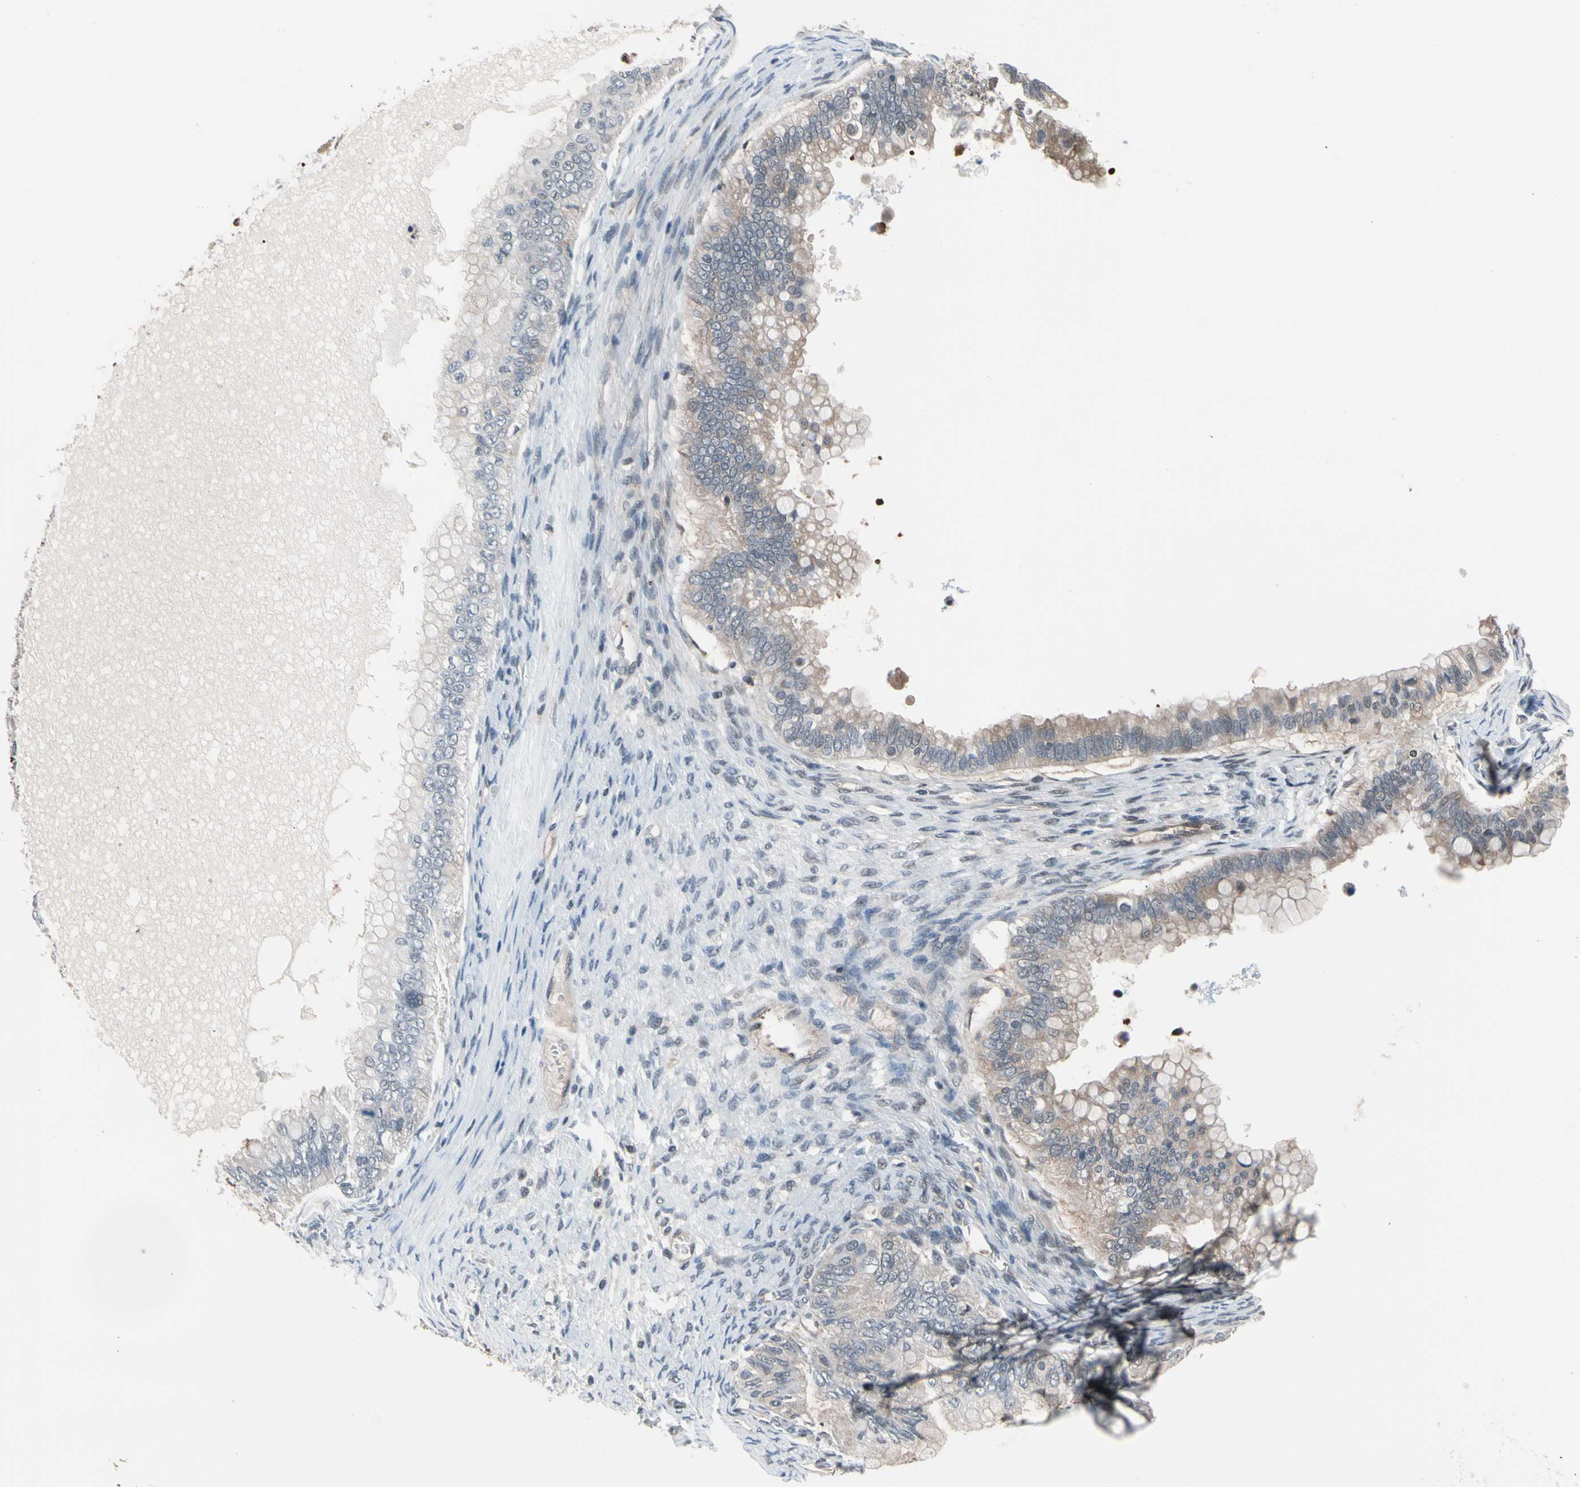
{"staining": {"intensity": "weak", "quantity": "25%-75%", "location": "cytoplasmic/membranous"}, "tissue": "ovarian cancer", "cell_type": "Tumor cells", "image_type": "cancer", "snomed": [{"axis": "morphology", "description": "Cystadenocarcinoma, mucinous, NOS"}, {"axis": "topography", "description": "Ovary"}], "caption": "Immunohistochemistry photomicrograph of neoplastic tissue: ovarian cancer (mucinous cystadenocarcinoma) stained using immunohistochemistry shows low levels of weak protein expression localized specifically in the cytoplasmic/membranous of tumor cells, appearing as a cytoplasmic/membranous brown color.", "gene": "PSMA2", "patient": {"sex": "female", "age": 80}}